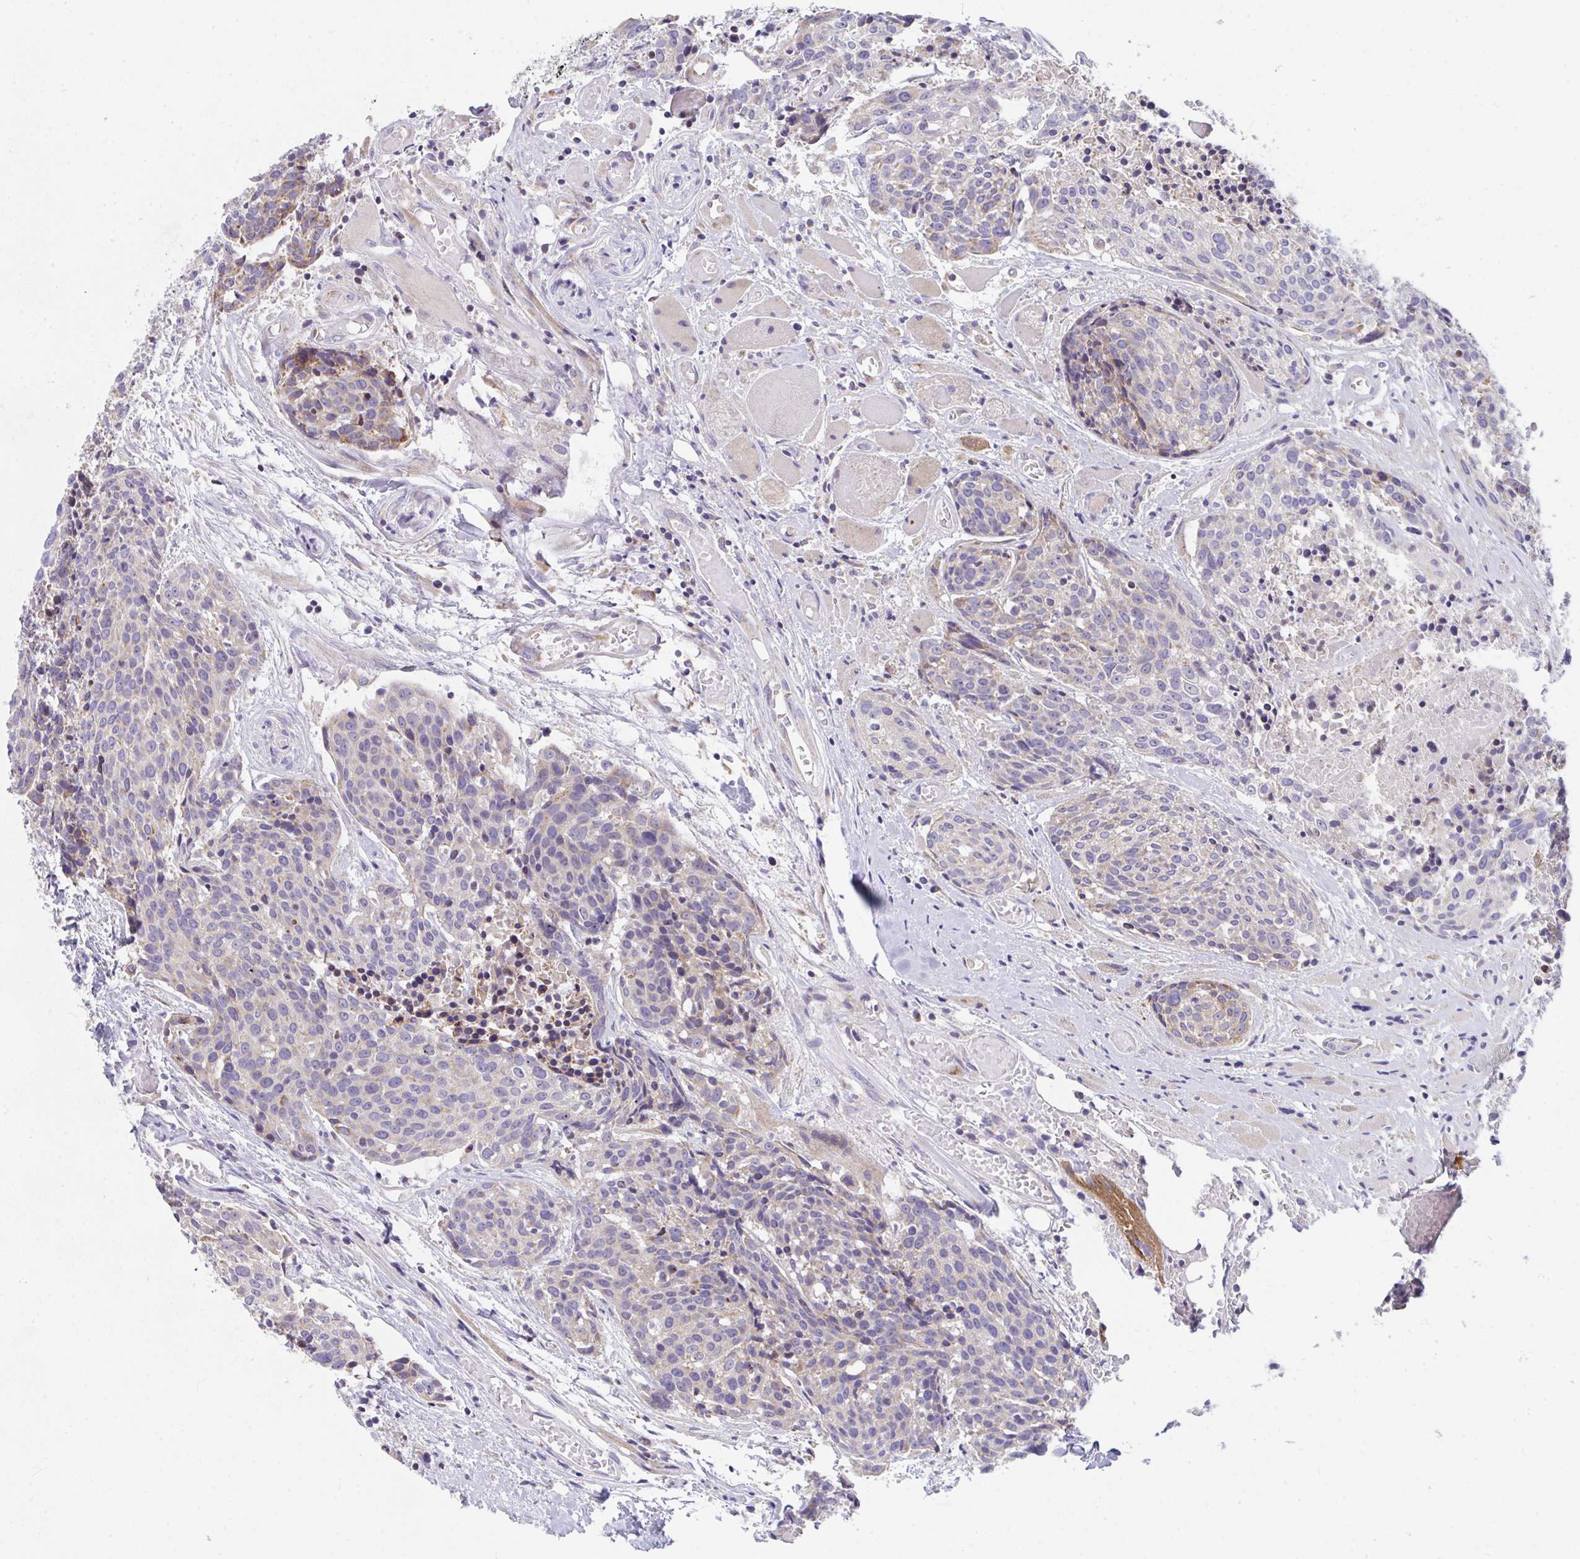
{"staining": {"intensity": "weak", "quantity": "<25%", "location": "cytoplasmic/membranous"}, "tissue": "head and neck cancer", "cell_type": "Tumor cells", "image_type": "cancer", "snomed": [{"axis": "morphology", "description": "Squamous cell carcinoma, NOS"}, {"axis": "topography", "description": "Oral tissue"}, {"axis": "topography", "description": "Head-Neck"}], "caption": "This histopathology image is of squamous cell carcinoma (head and neck) stained with immunohistochemistry to label a protein in brown with the nuclei are counter-stained blue. There is no staining in tumor cells.", "gene": "CEP63", "patient": {"sex": "male", "age": 64}}